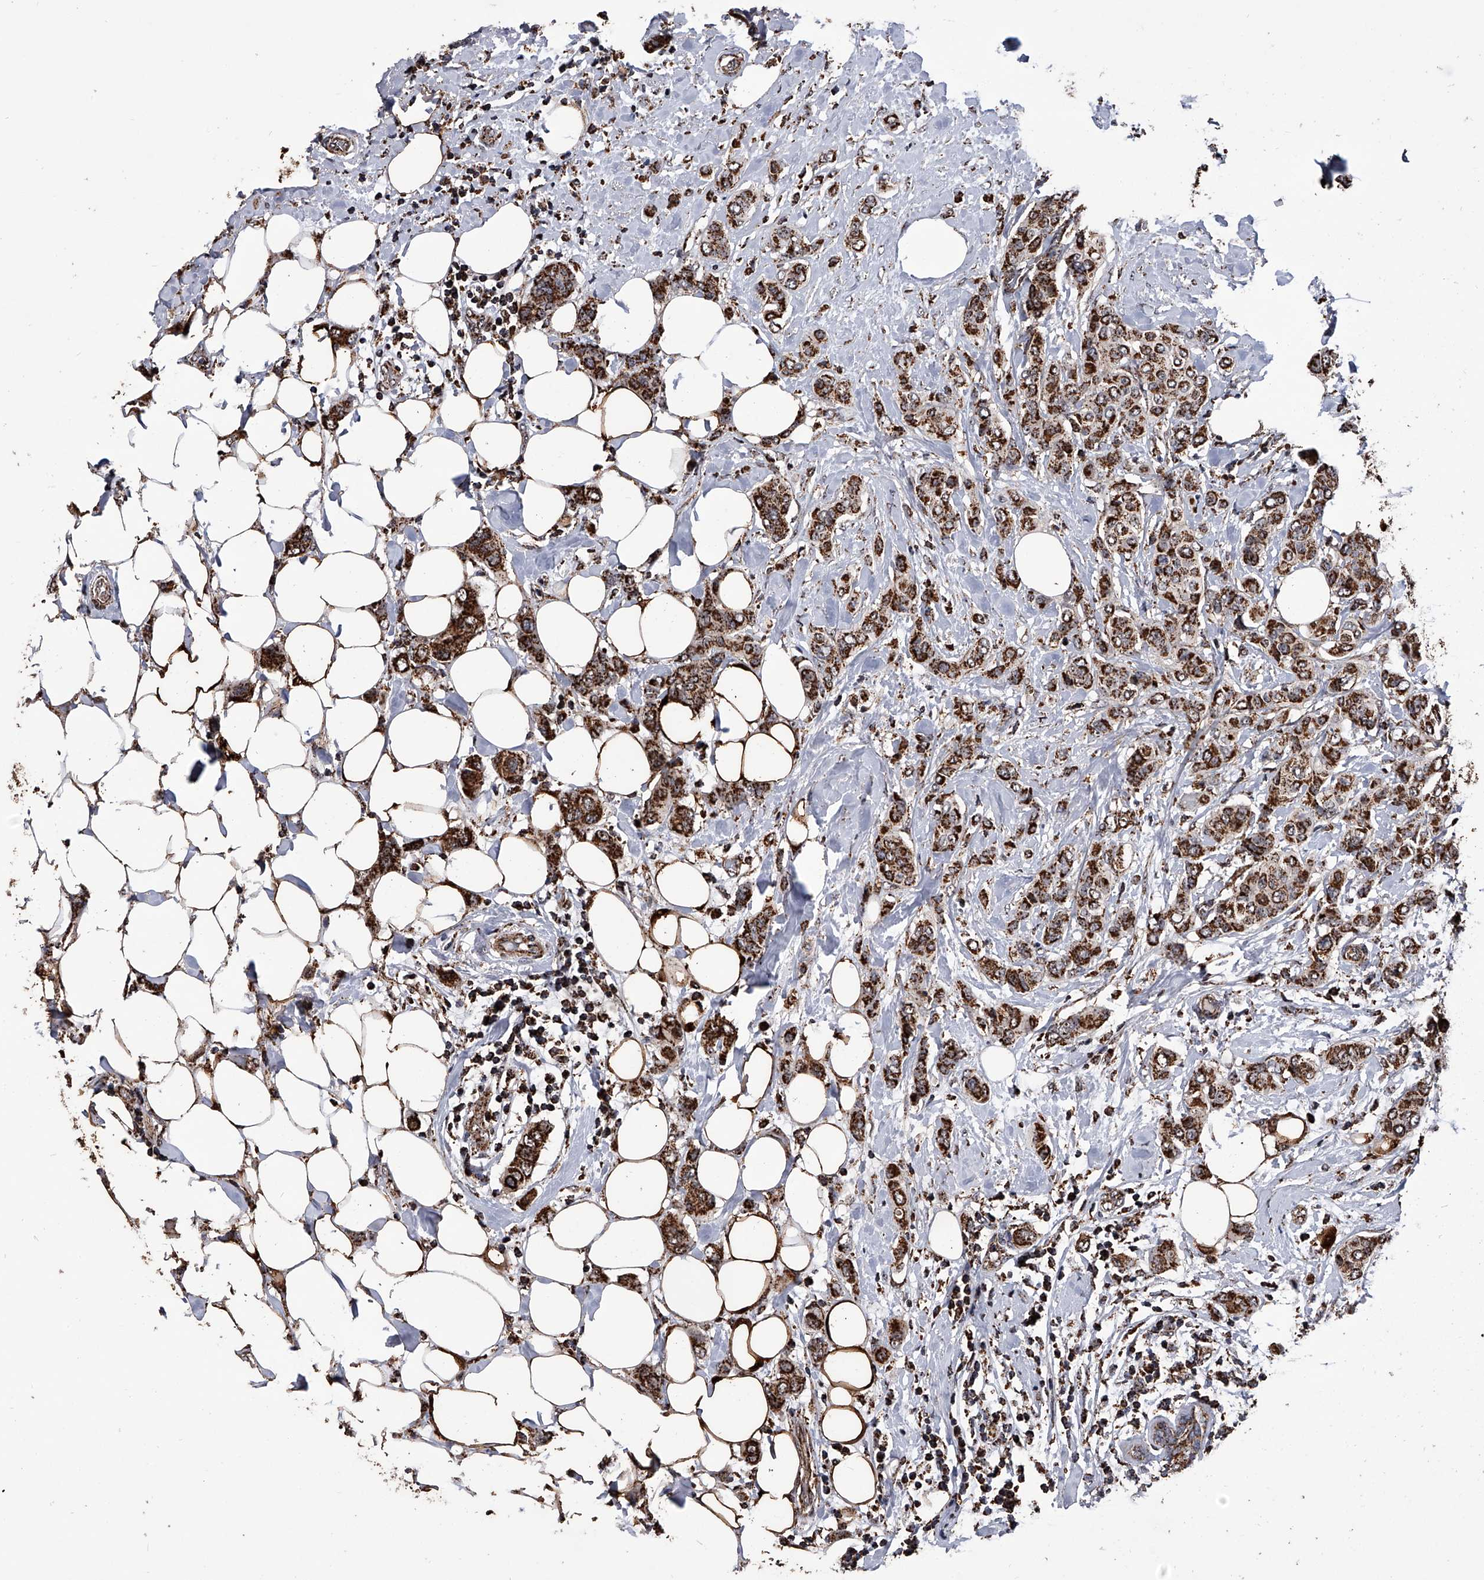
{"staining": {"intensity": "strong", "quantity": ">75%", "location": "cytoplasmic/membranous"}, "tissue": "breast cancer", "cell_type": "Tumor cells", "image_type": "cancer", "snomed": [{"axis": "morphology", "description": "Lobular carcinoma"}, {"axis": "topography", "description": "Breast"}], "caption": "An immunohistochemistry image of neoplastic tissue is shown. Protein staining in brown shows strong cytoplasmic/membranous positivity in breast lobular carcinoma within tumor cells.", "gene": "SMPDL3A", "patient": {"sex": "female", "age": 51}}